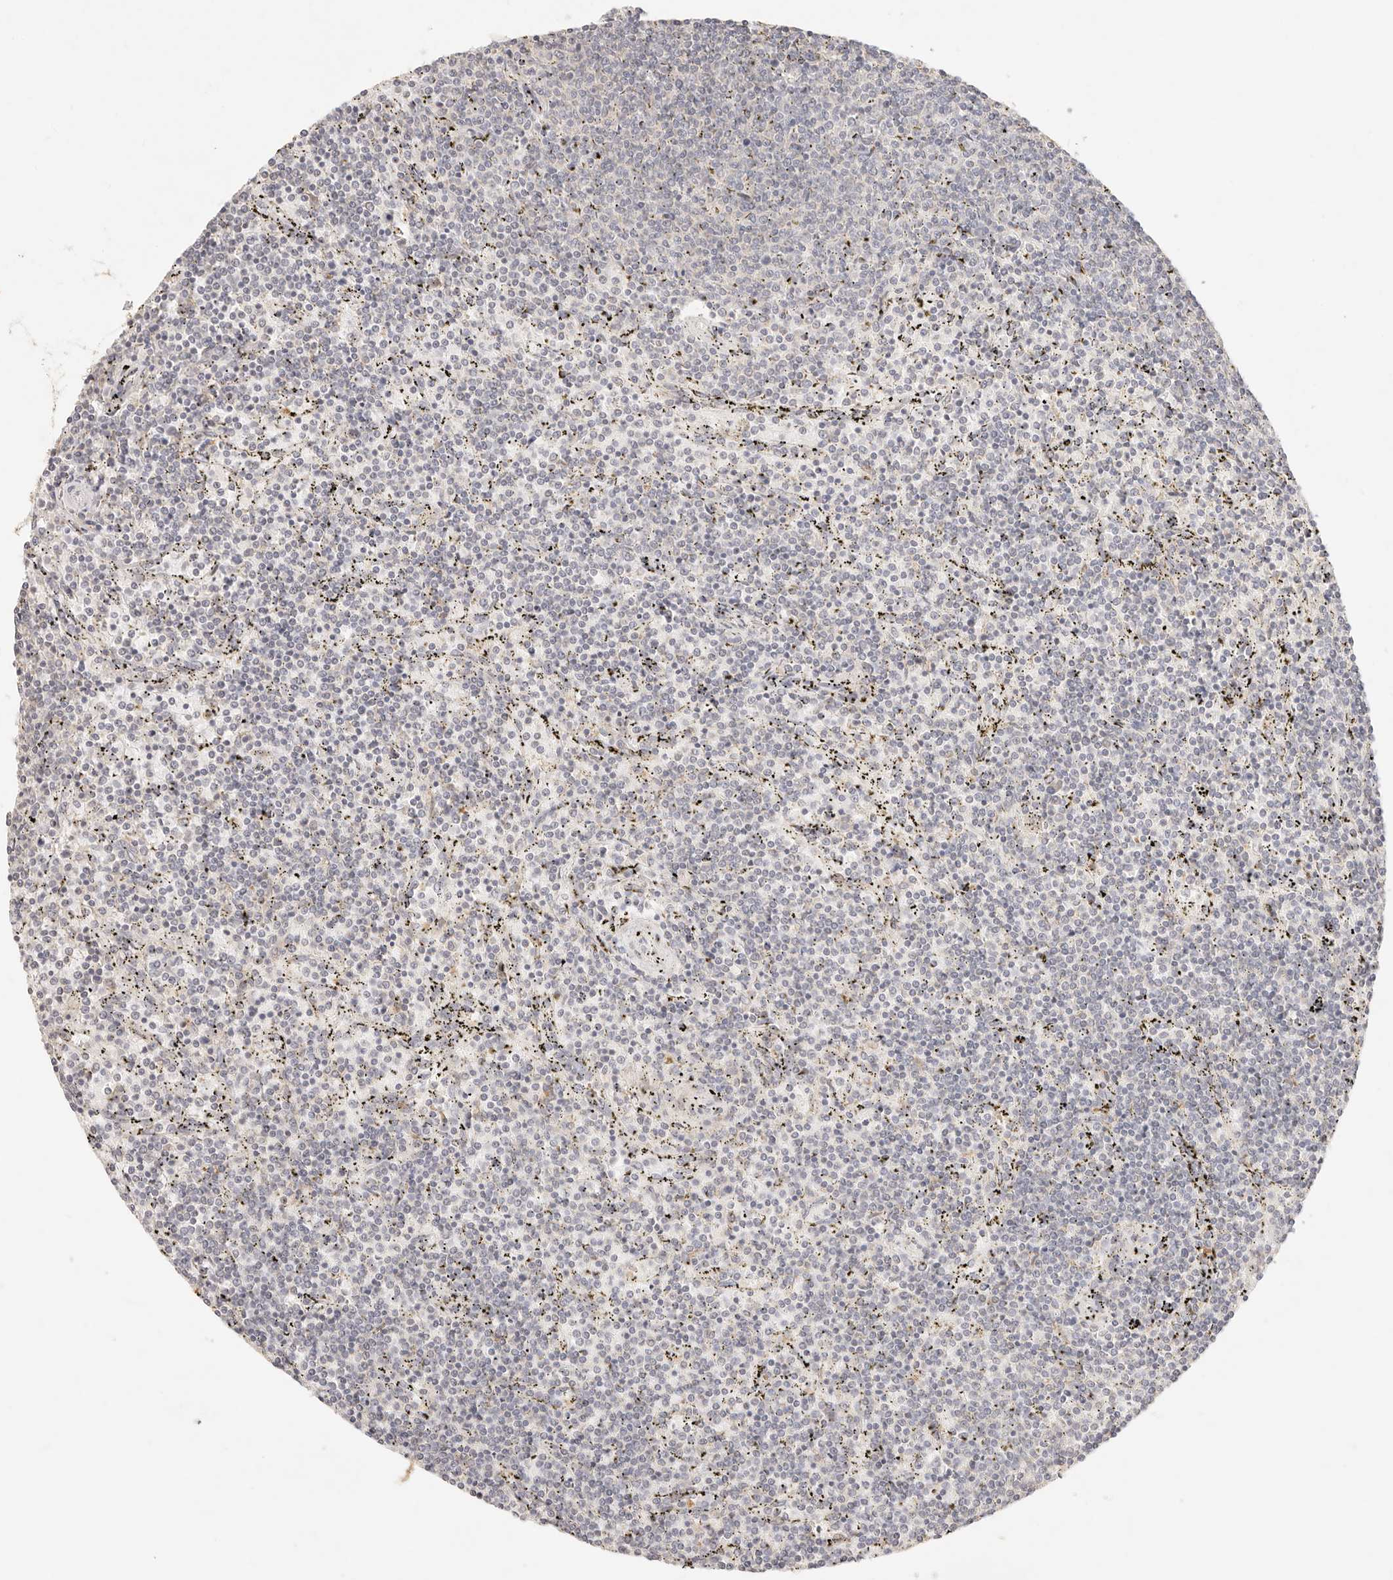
{"staining": {"intensity": "negative", "quantity": "none", "location": "none"}, "tissue": "lymphoma", "cell_type": "Tumor cells", "image_type": "cancer", "snomed": [{"axis": "morphology", "description": "Malignant lymphoma, non-Hodgkin's type, Low grade"}, {"axis": "topography", "description": "Spleen"}], "caption": "This is a photomicrograph of IHC staining of lymphoma, which shows no positivity in tumor cells.", "gene": "GPR156", "patient": {"sex": "female", "age": 50}}